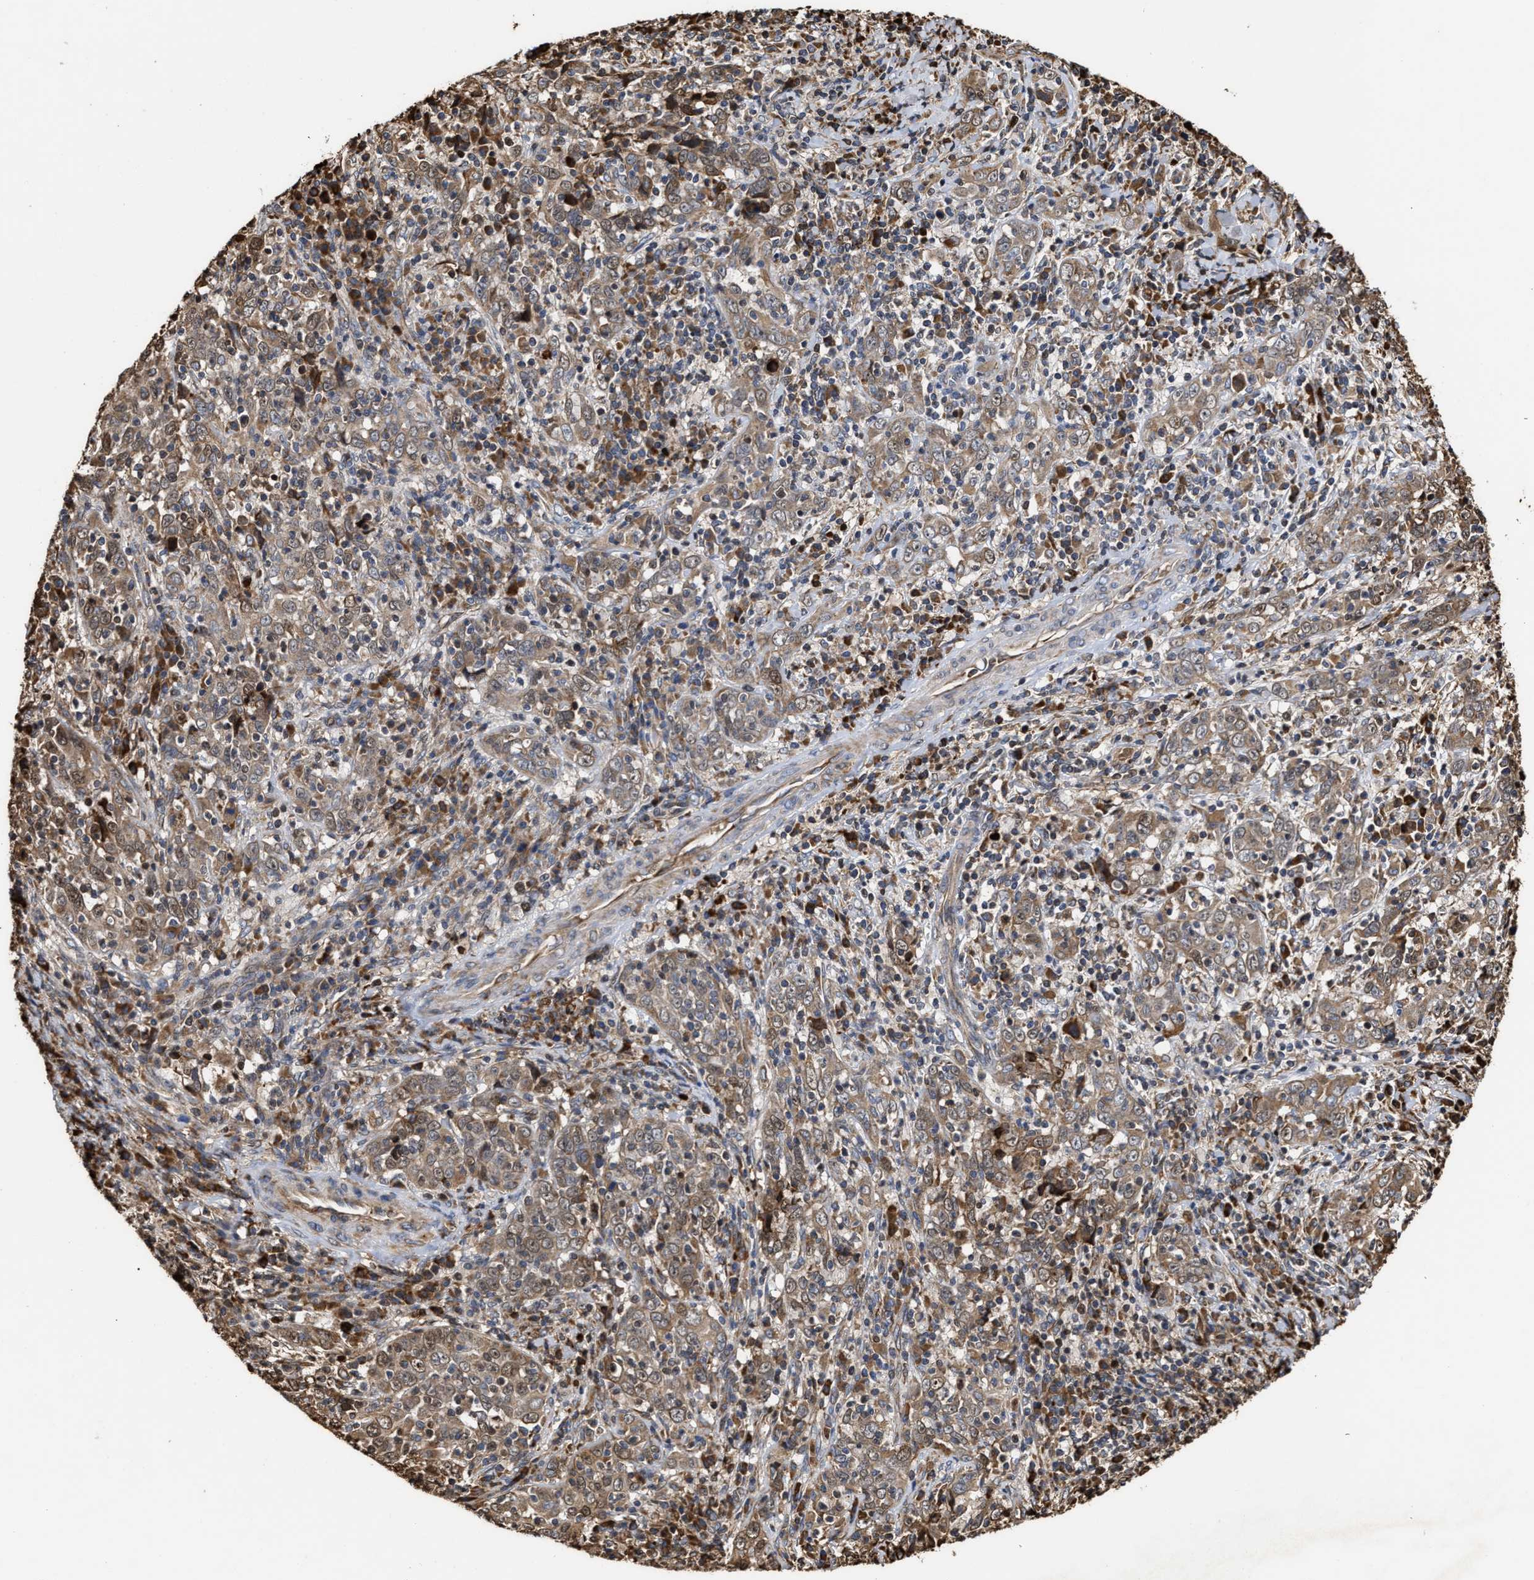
{"staining": {"intensity": "strong", "quantity": "<25%", "location": "cytoplasmic/membranous,nuclear"}, "tissue": "cervical cancer", "cell_type": "Tumor cells", "image_type": "cancer", "snomed": [{"axis": "morphology", "description": "Squamous cell carcinoma, NOS"}, {"axis": "topography", "description": "Cervix"}], "caption": "Tumor cells exhibit medium levels of strong cytoplasmic/membranous and nuclear expression in approximately <25% of cells in human cervical cancer.", "gene": "GOSR1", "patient": {"sex": "female", "age": 46}}